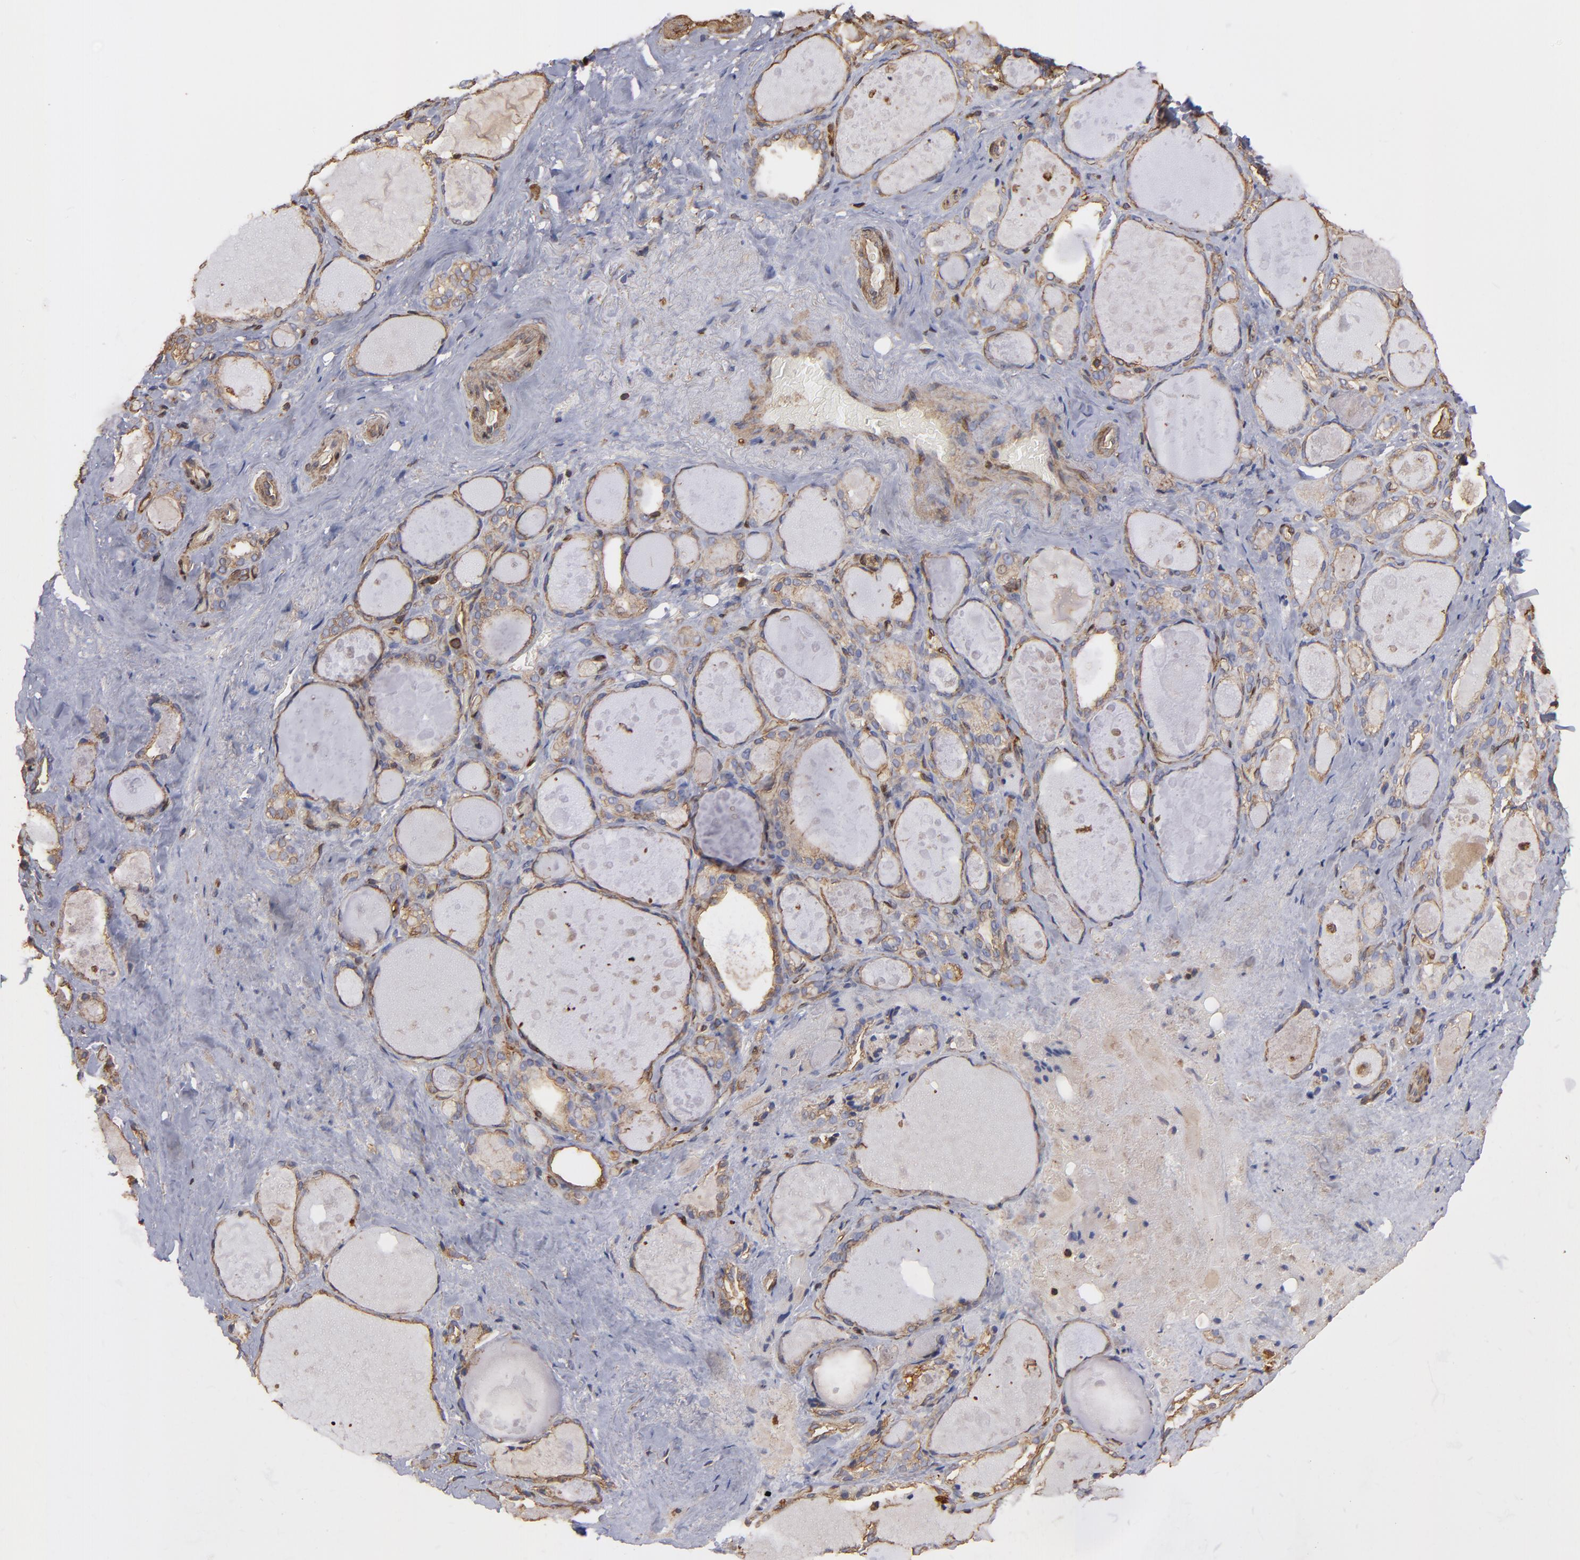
{"staining": {"intensity": "moderate", "quantity": ">75%", "location": "cytoplasmic/membranous"}, "tissue": "thyroid gland", "cell_type": "Glandular cells", "image_type": "normal", "snomed": [{"axis": "morphology", "description": "Normal tissue, NOS"}, {"axis": "topography", "description": "Thyroid gland"}], "caption": "Glandular cells display medium levels of moderate cytoplasmic/membranous expression in about >75% of cells in unremarkable human thyroid gland. The staining is performed using DAB (3,3'-diaminobenzidine) brown chromogen to label protein expression. The nuclei are counter-stained blue using hematoxylin.", "gene": "ACTN4", "patient": {"sex": "female", "age": 75}}